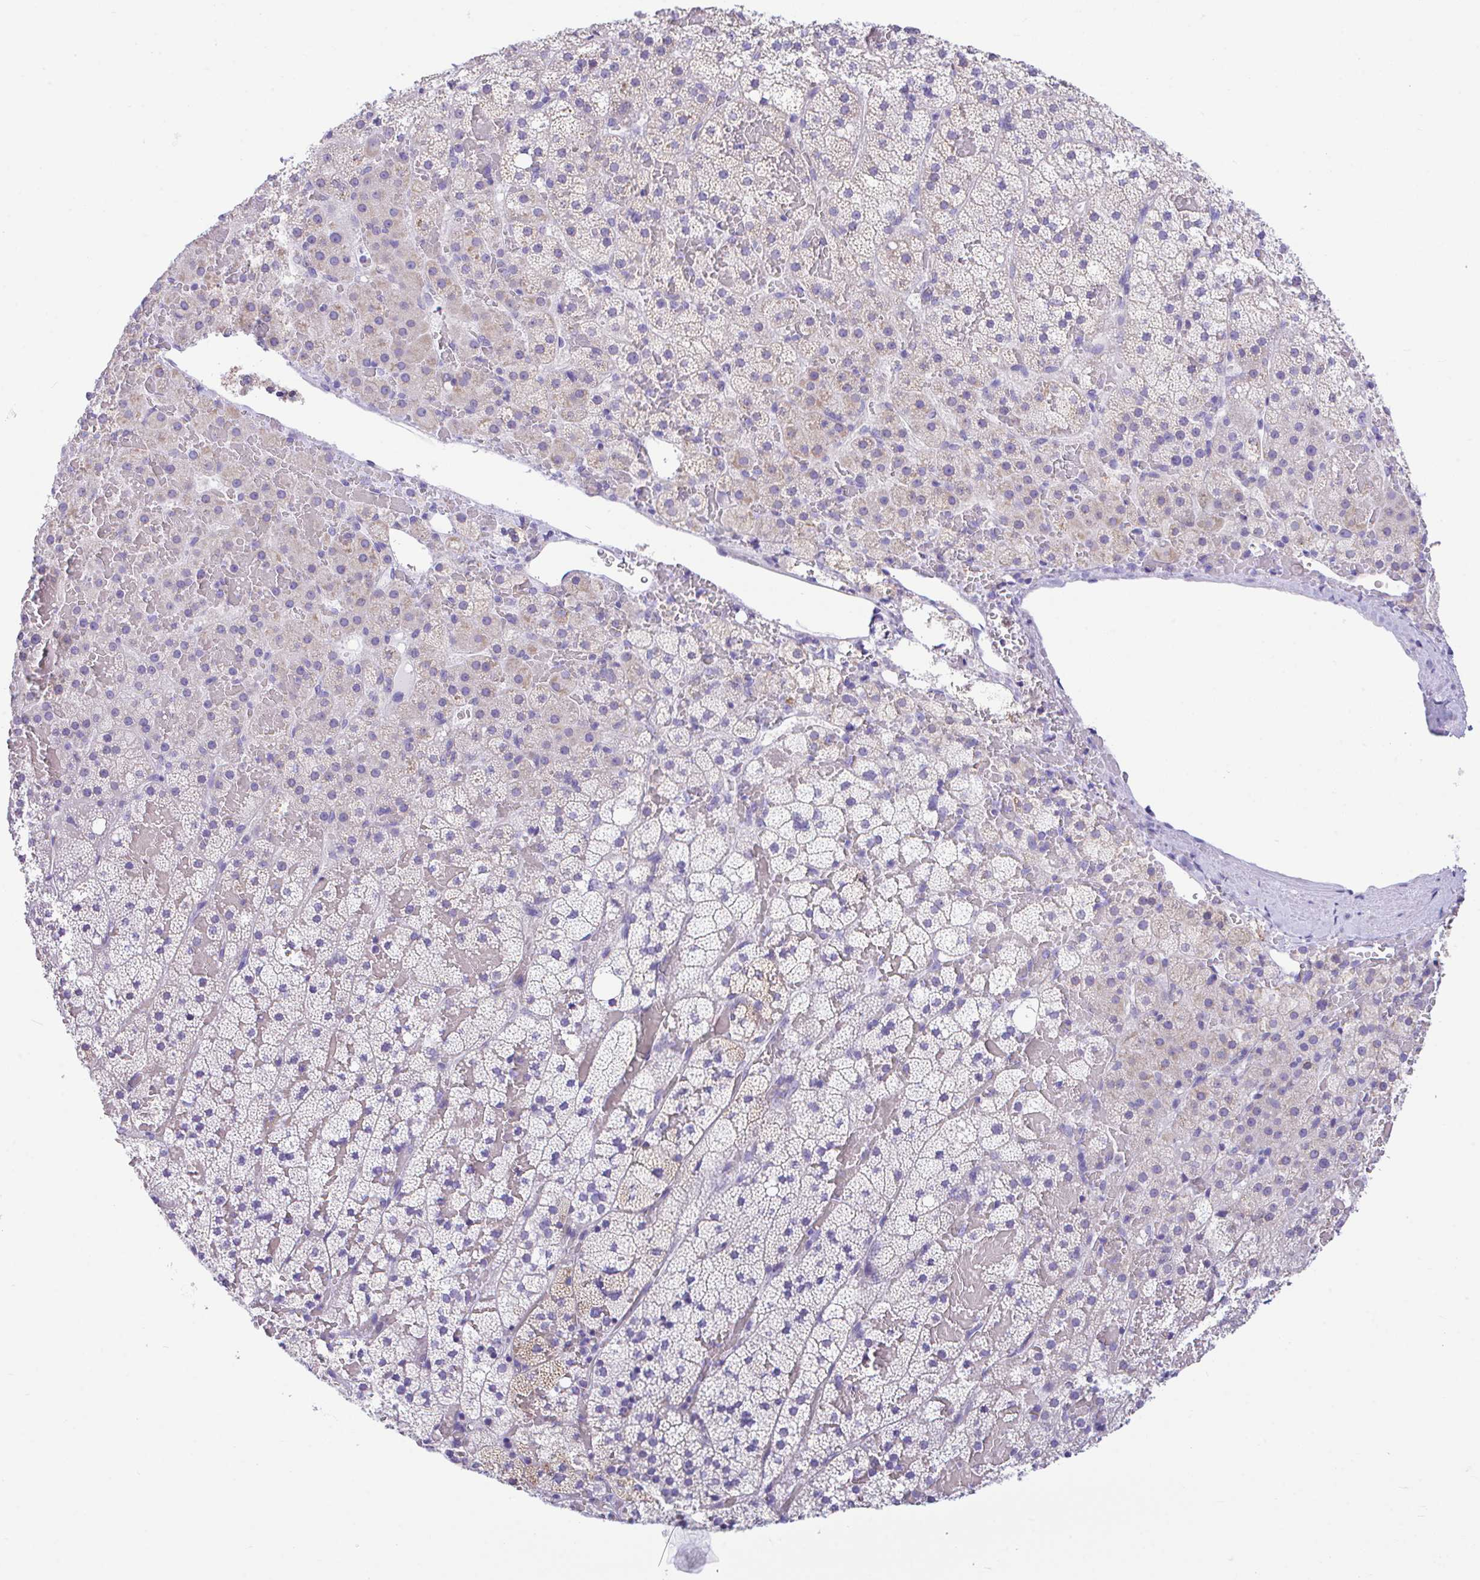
{"staining": {"intensity": "weak", "quantity": "<25%", "location": "cytoplasmic/membranous"}, "tissue": "adrenal gland", "cell_type": "Glandular cells", "image_type": "normal", "snomed": [{"axis": "morphology", "description": "Normal tissue, NOS"}, {"axis": "topography", "description": "Adrenal gland"}], "caption": "The histopathology image demonstrates no significant expression in glandular cells of adrenal gland. The staining was performed using DAB (3,3'-diaminobenzidine) to visualize the protein expression in brown, while the nuclei were stained in blue with hematoxylin (Magnification: 20x).", "gene": "NLRP8", "patient": {"sex": "male", "age": 53}}